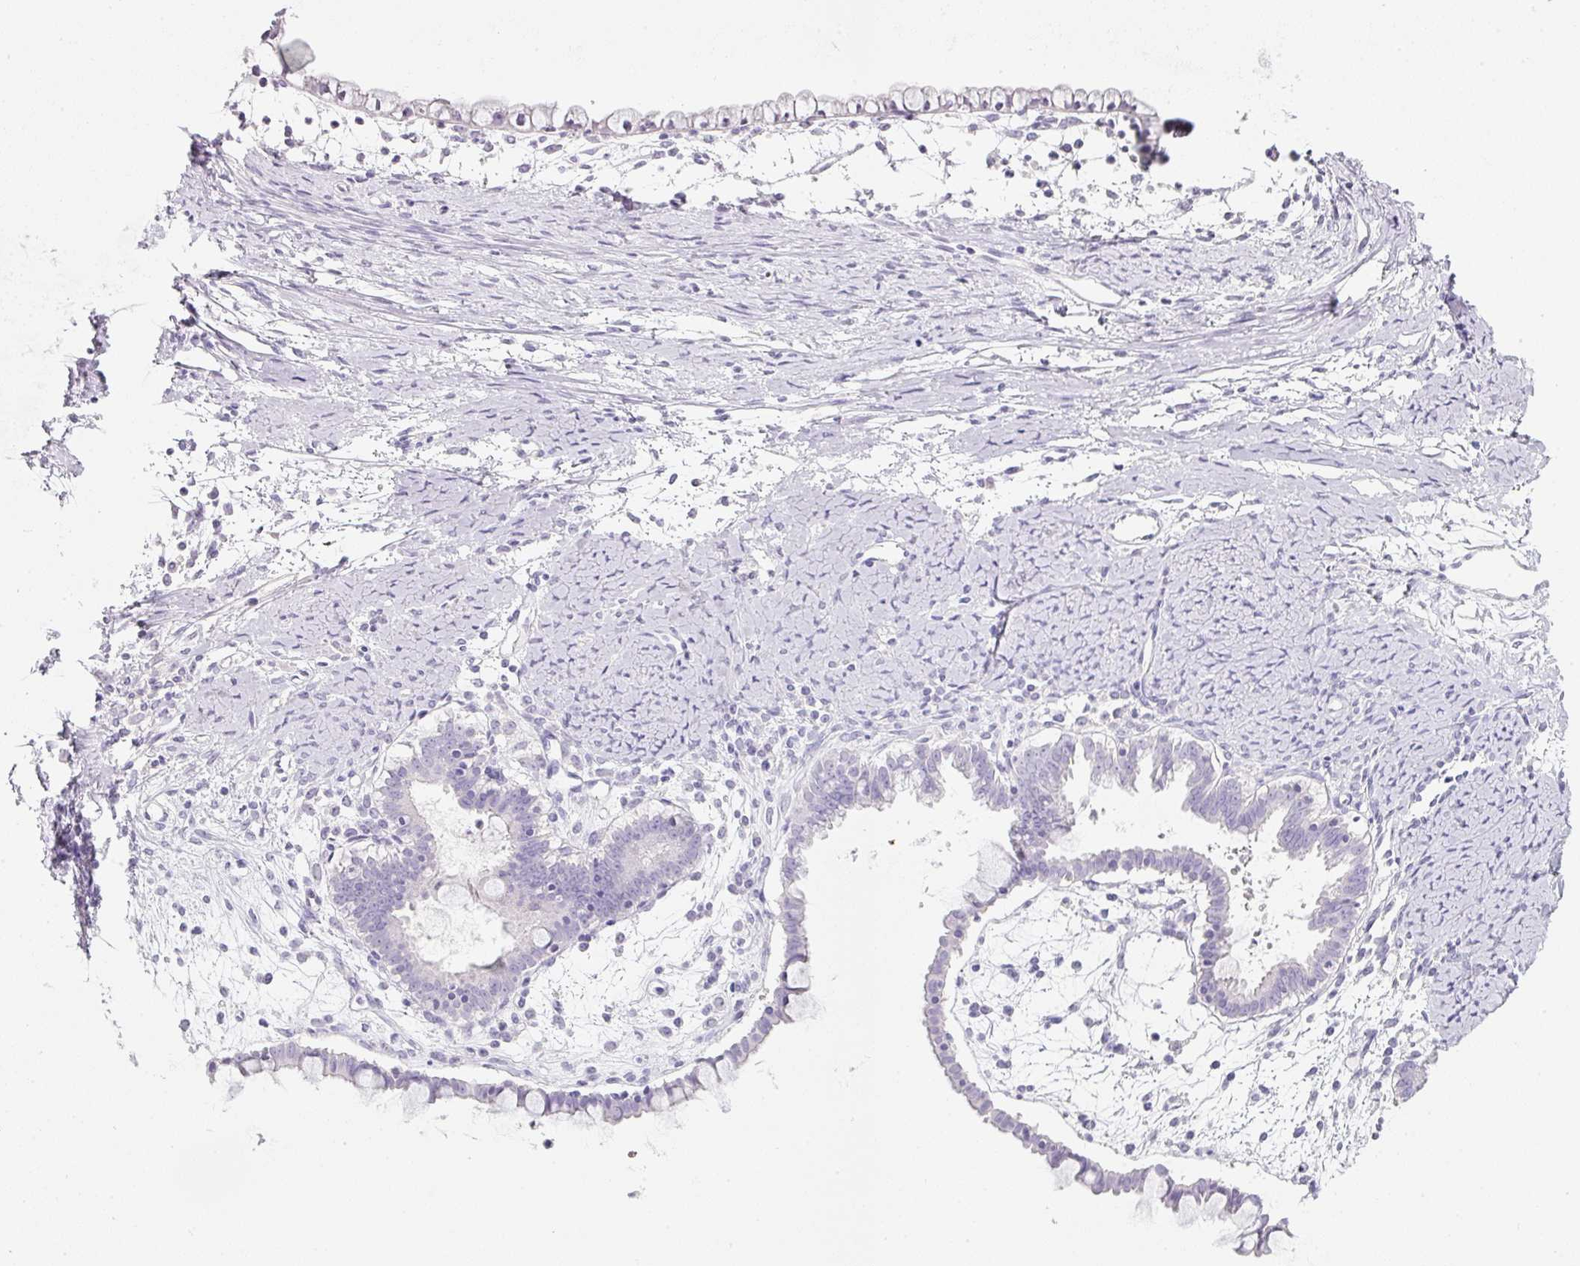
{"staining": {"intensity": "negative", "quantity": "none", "location": "none"}, "tissue": "ovarian cancer", "cell_type": "Tumor cells", "image_type": "cancer", "snomed": [{"axis": "morphology", "description": "Cystadenocarcinoma, mucinous, NOS"}, {"axis": "topography", "description": "Ovary"}], "caption": "Immunohistochemical staining of ovarian cancer (mucinous cystadenocarcinoma) displays no significant positivity in tumor cells.", "gene": "SLC2A2", "patient": {"sex": "female", "age": 61}}